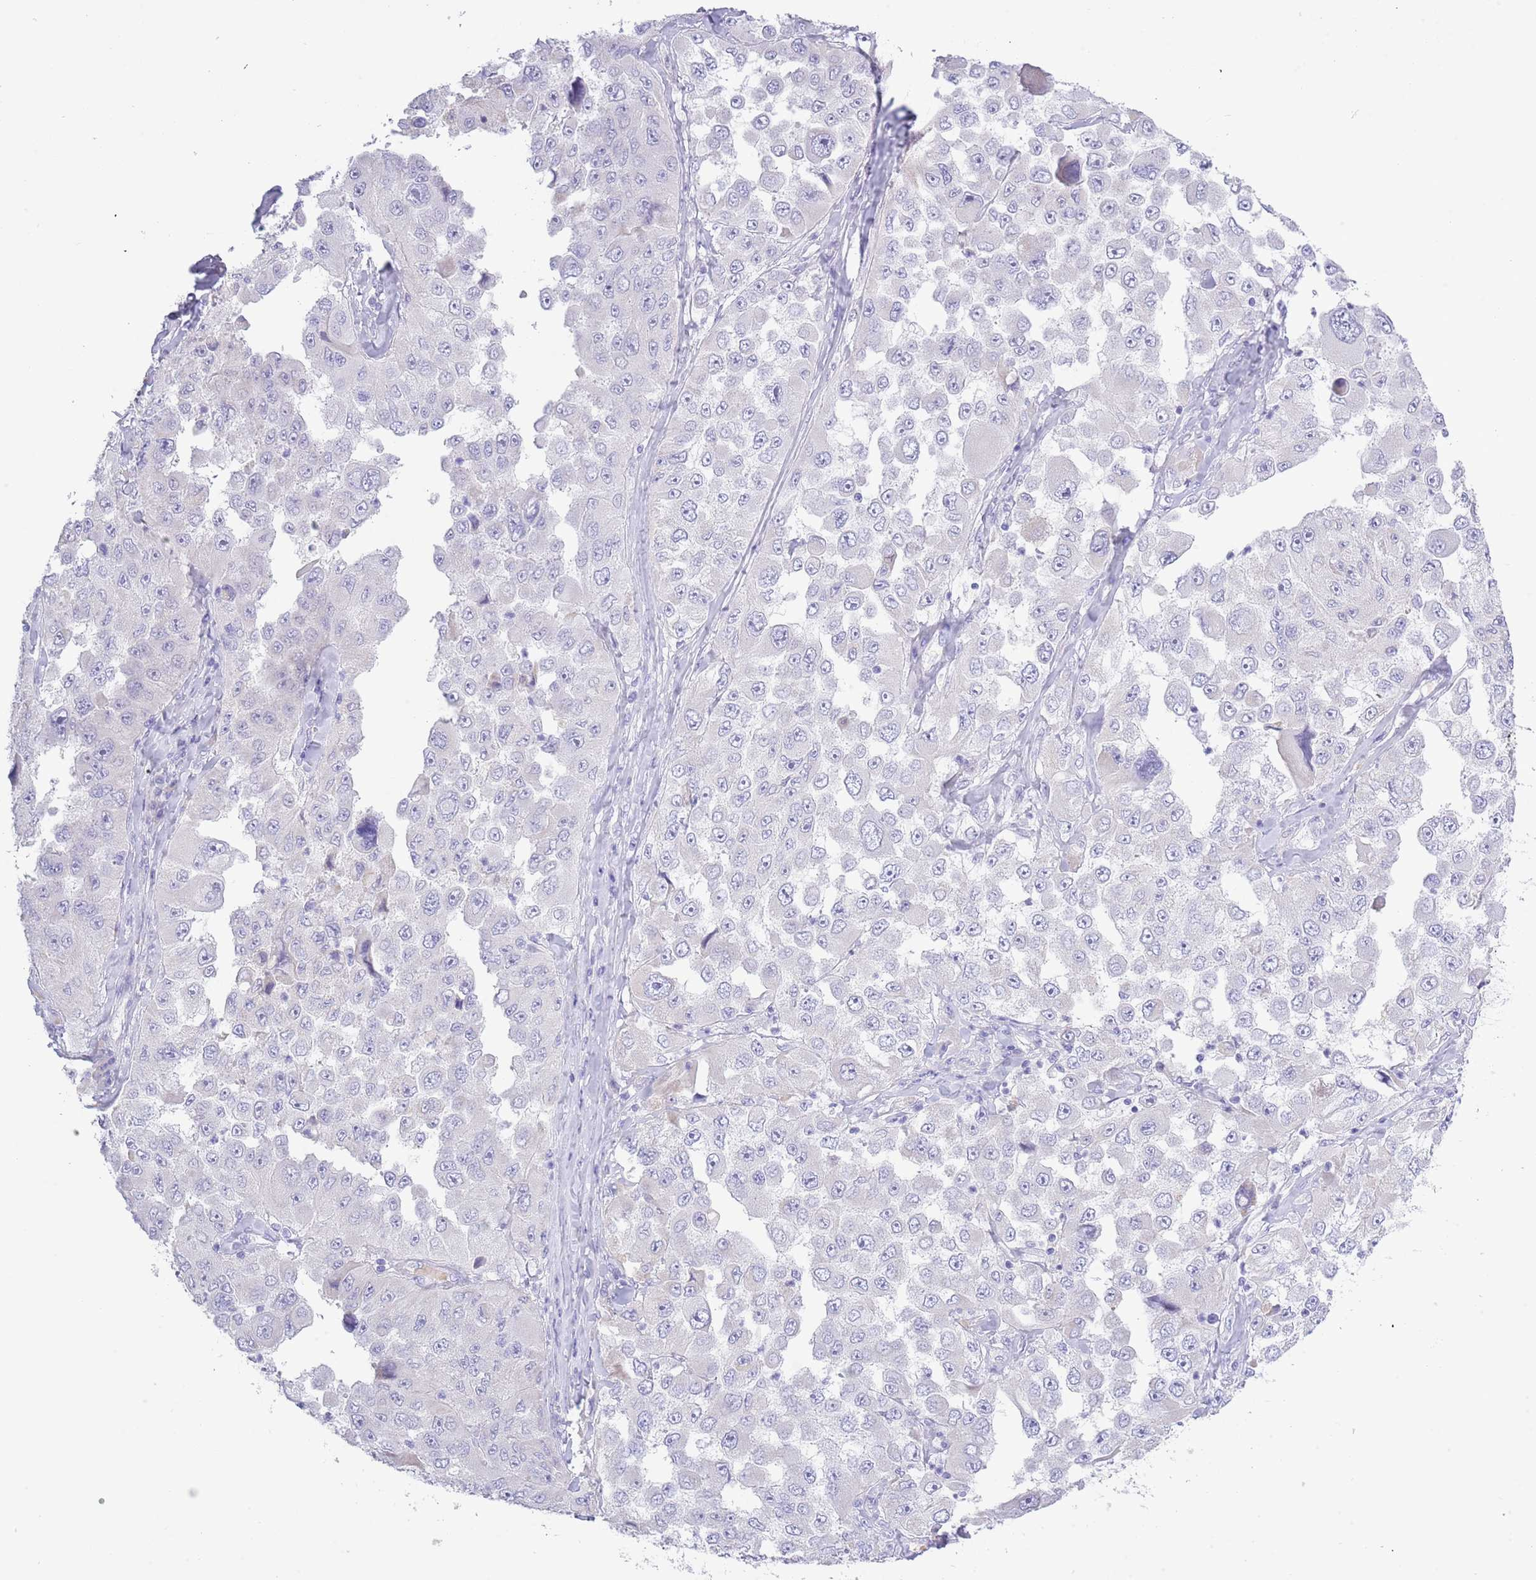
{"staining": {"intensity": "negative", "quantity": "none", "location": "none"}, "tissue": "melanoma", "cell_type": "Tumor cells", "image_type": "cancer", "snomed": [{"axis": "morphology", "description": "Malignant melanoma, Metastatic site"}, {"axis": "topography", "description": "Lymph node"}], "caption": "Tumor cells show no significant staining in melanoma.", "gene": "ACR", "patient": {"sex": "male", "age": 62}}